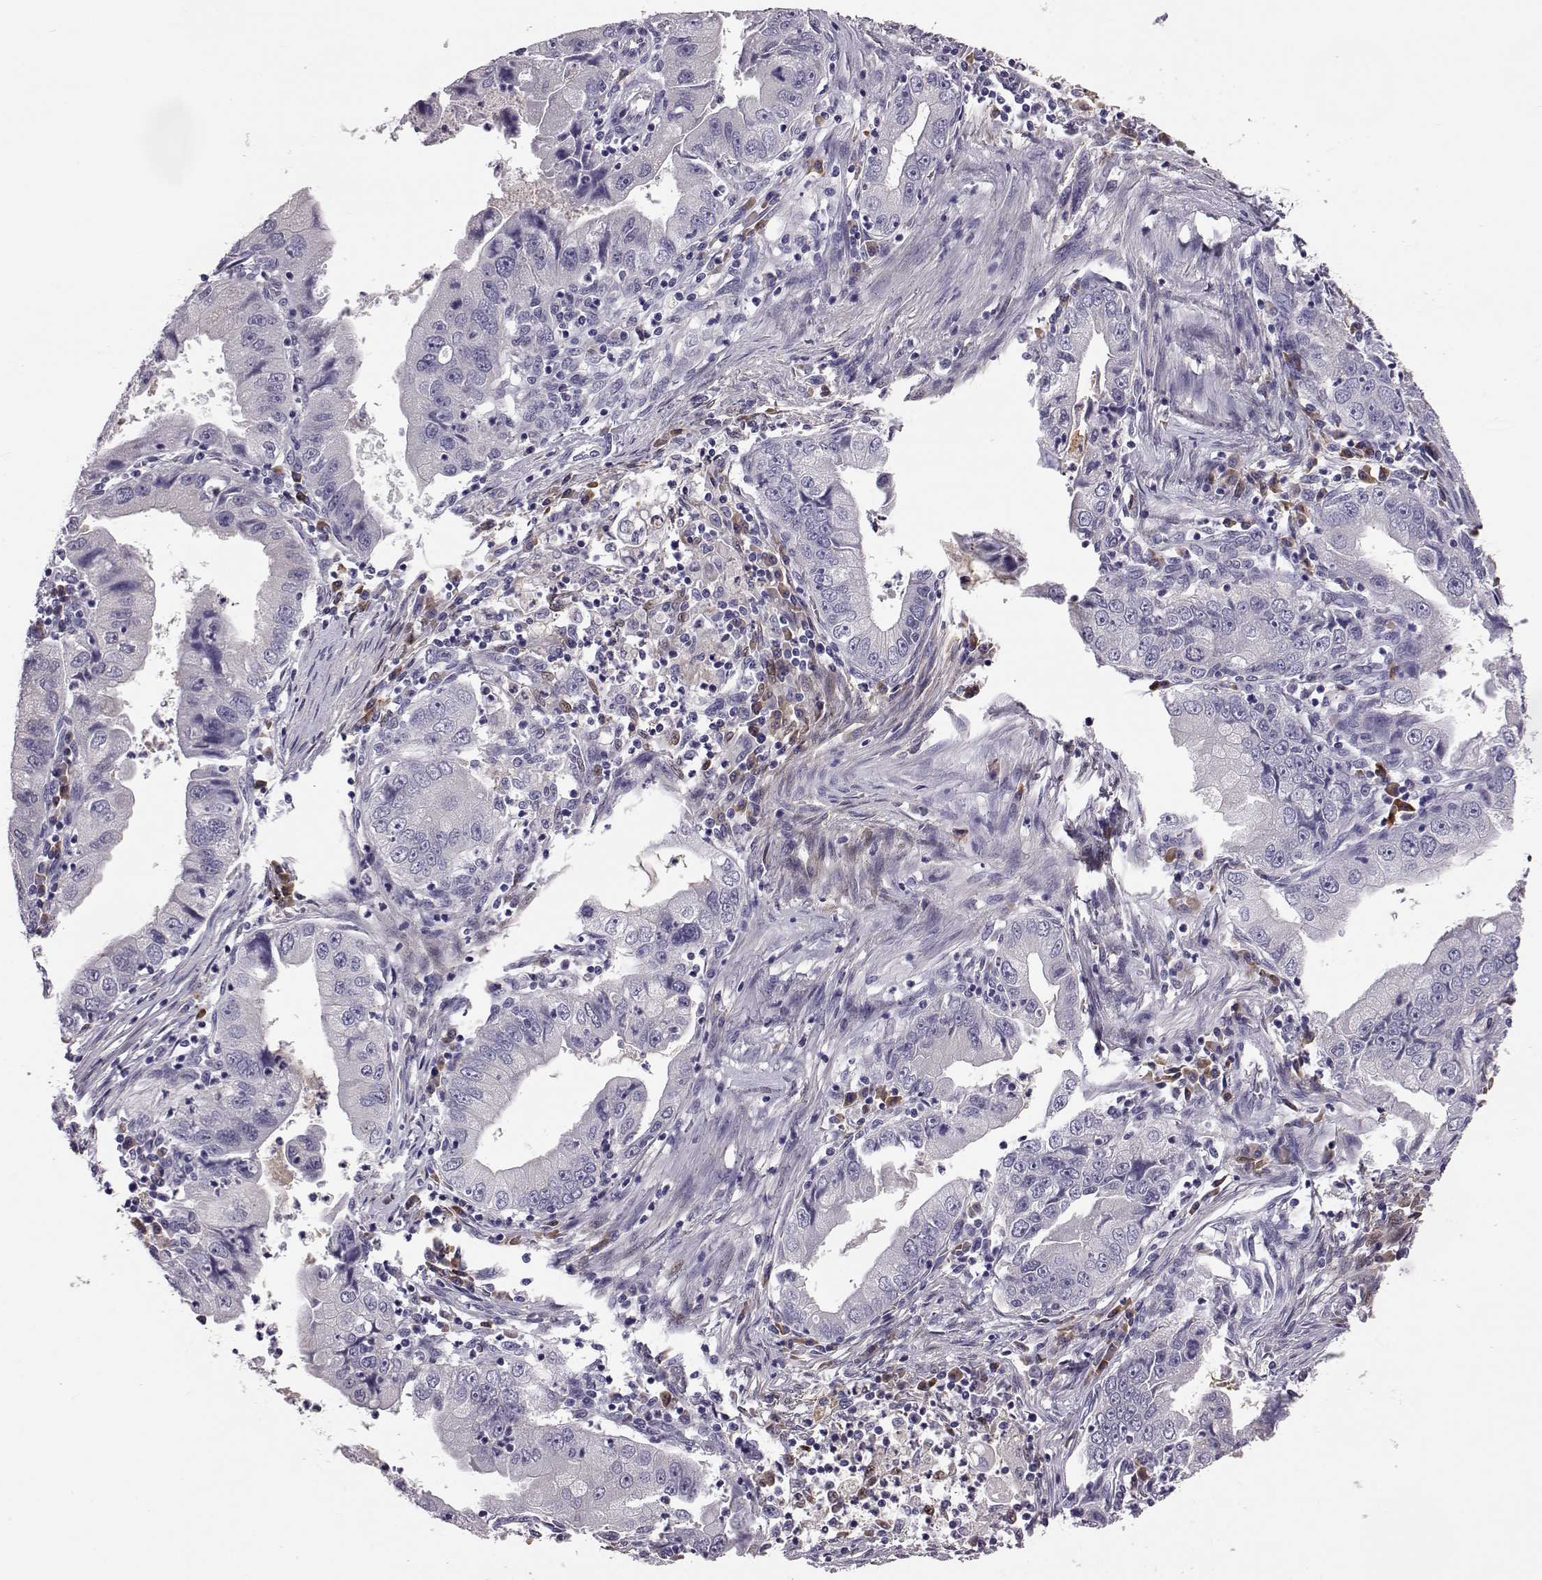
{"staining": {"intensity": "negative", "quantity": "none", "location": "none"}, "tissue": "stomach cancer", "cell_type": "Tumor cells", "image_type": "cancer", "snomed": [{"axis": "morphology", "description": "Adenocarcinoma, NOS"}, {"axis": "topography", "description": "Stomach"}], "caption": "Tumor cells are negative for brown protein staining in stomach cancer.", "gene": "ADGRG5", "patient": {"sex": "male", "age": 76}}